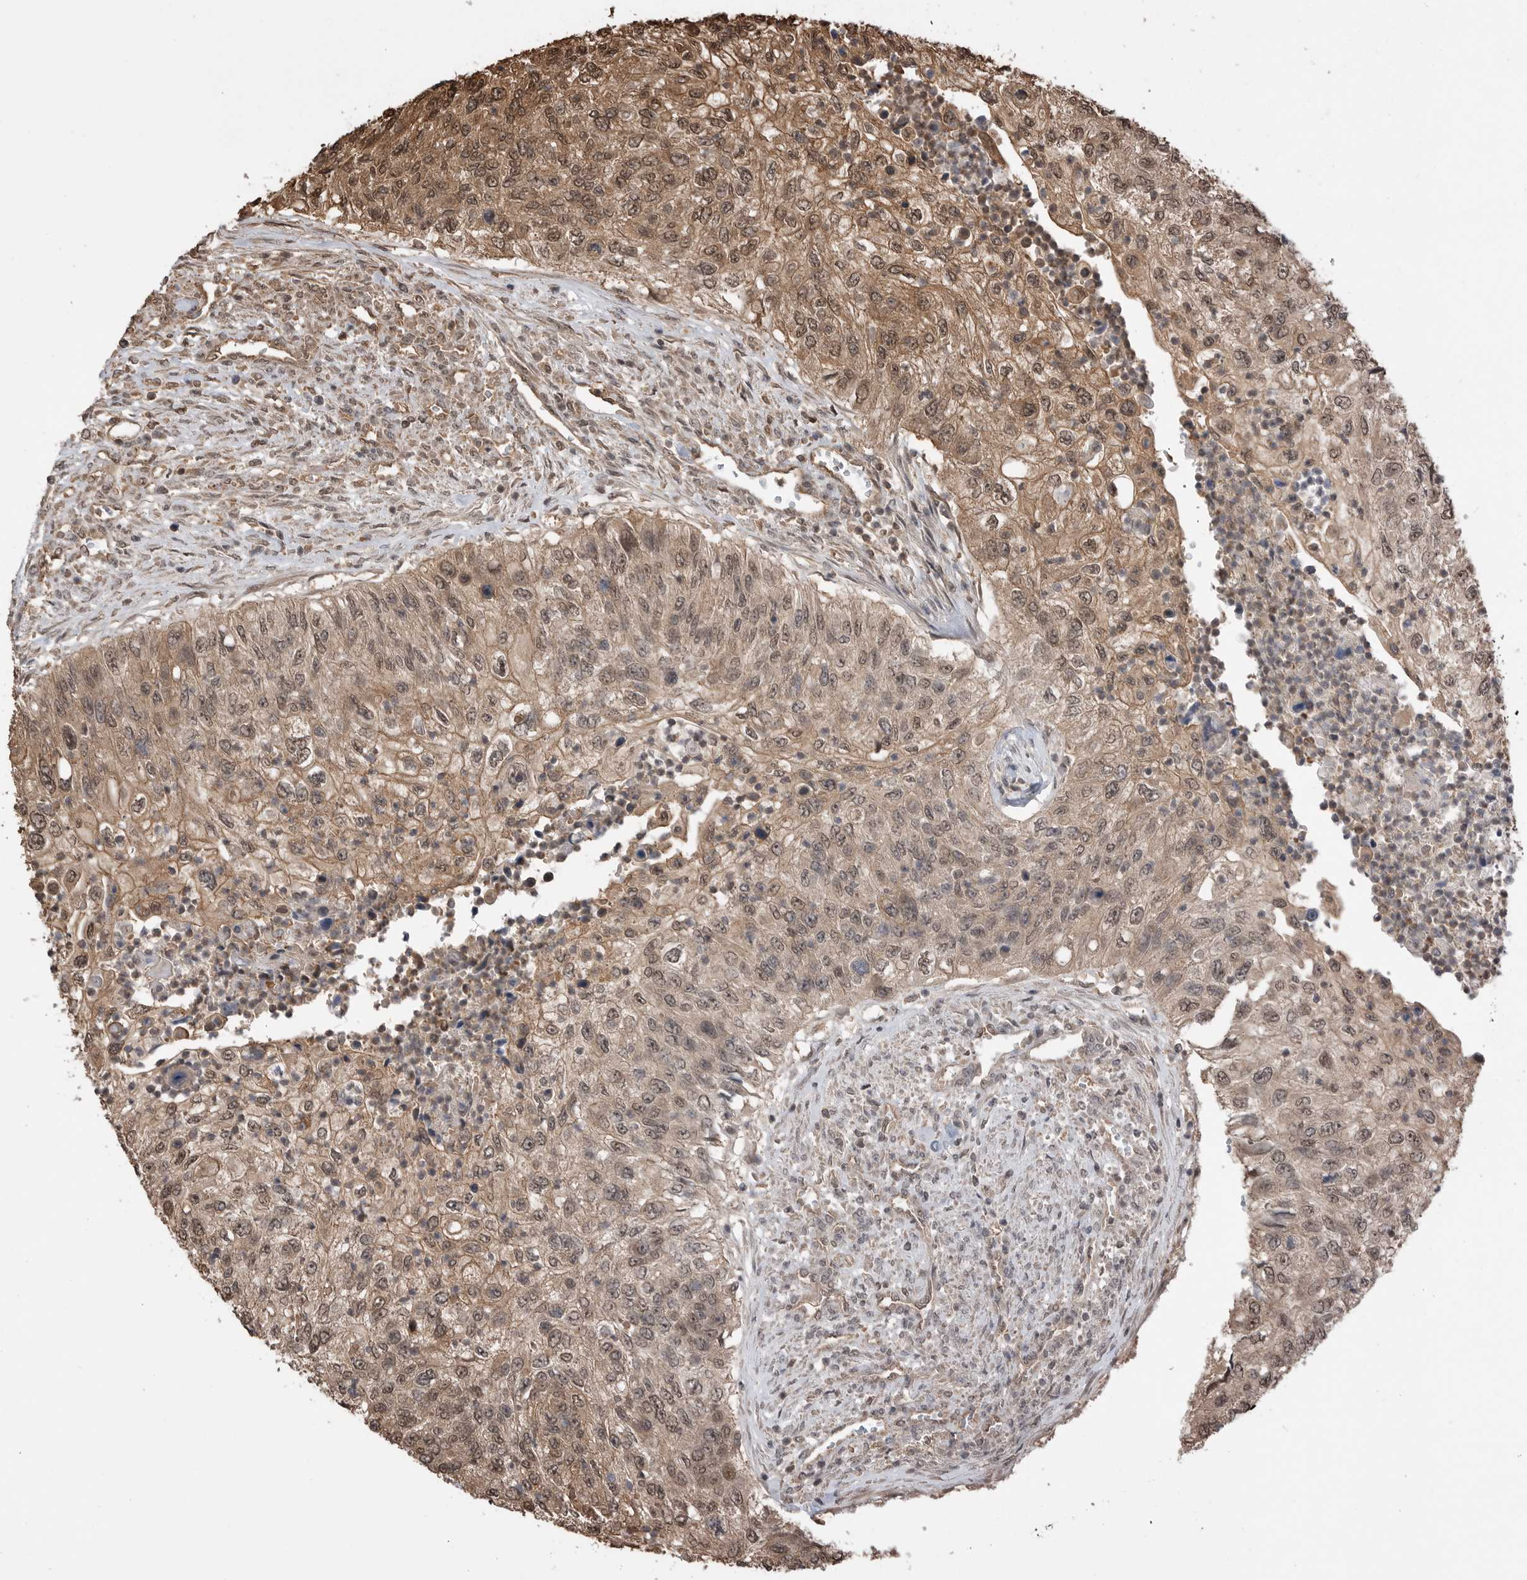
{"staining": {"intensity": "moderate", "quantity": ">75%", "location": "cytoplasmic/membranous,nuclear"}, "tissue": "urothelial cancer", "cell_type": "Tumor cells", "image_type": "cancer", "snomed": [{"axis": "morphology", "description": "Urothelial carcinoma, High grade"}, {"axis": "topography", "description": "Urinary bladder"}], "caption": "High-power microscopy captured an IHC histopathology image of urothelial cancer, revealing moderate cytoplasmic/membranous and nuclear expression in approximately >75% of tumor cells.", "gene": "PEAK1", "patient": {"sex": "female", "age": 60}}